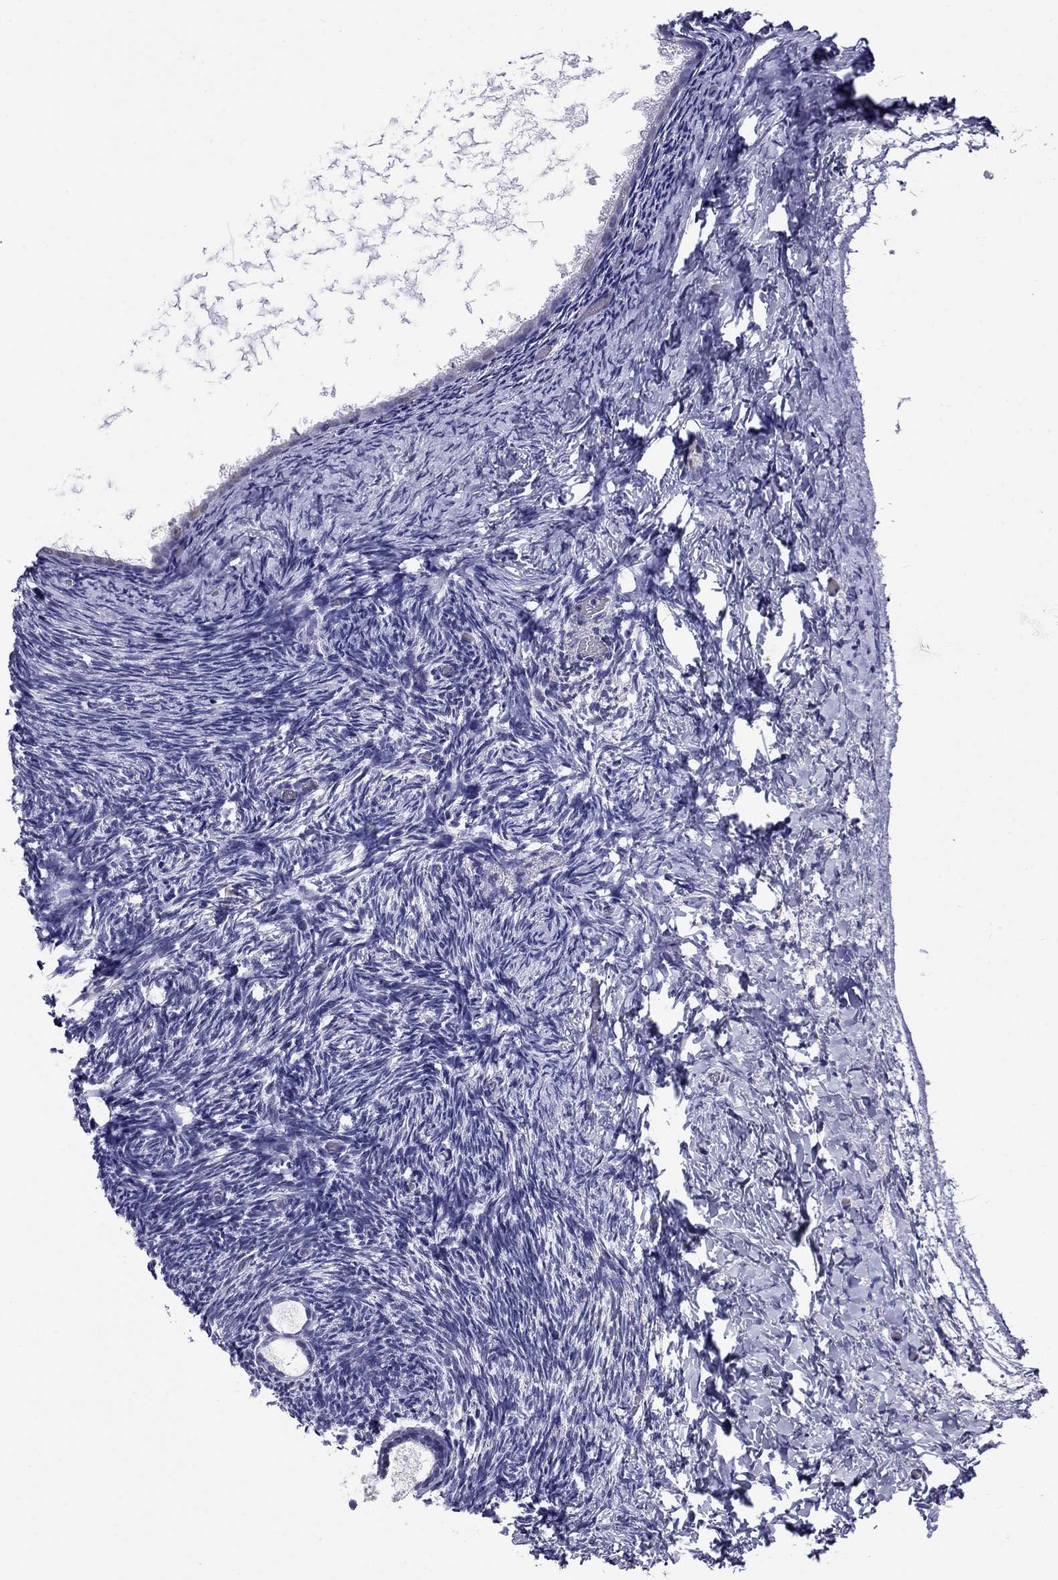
{"staining": {"intensity": "negative", "quantity": "none", "location": "none"}, "tissue": "ovary", "cell_type": "Follicle cells", "image_type": "normal", "snomed": [{"axis": "morphology", "description": "Normal tissue, NOS"}, {"axis": "topography", "description": "Ovary"}], "caption": "Immunohistochemical staining of unremarkable ovary exhibits no significant expression in follicle cells.", "gene": "SCG2", "patient": {"sex": "female", "age": 39}}